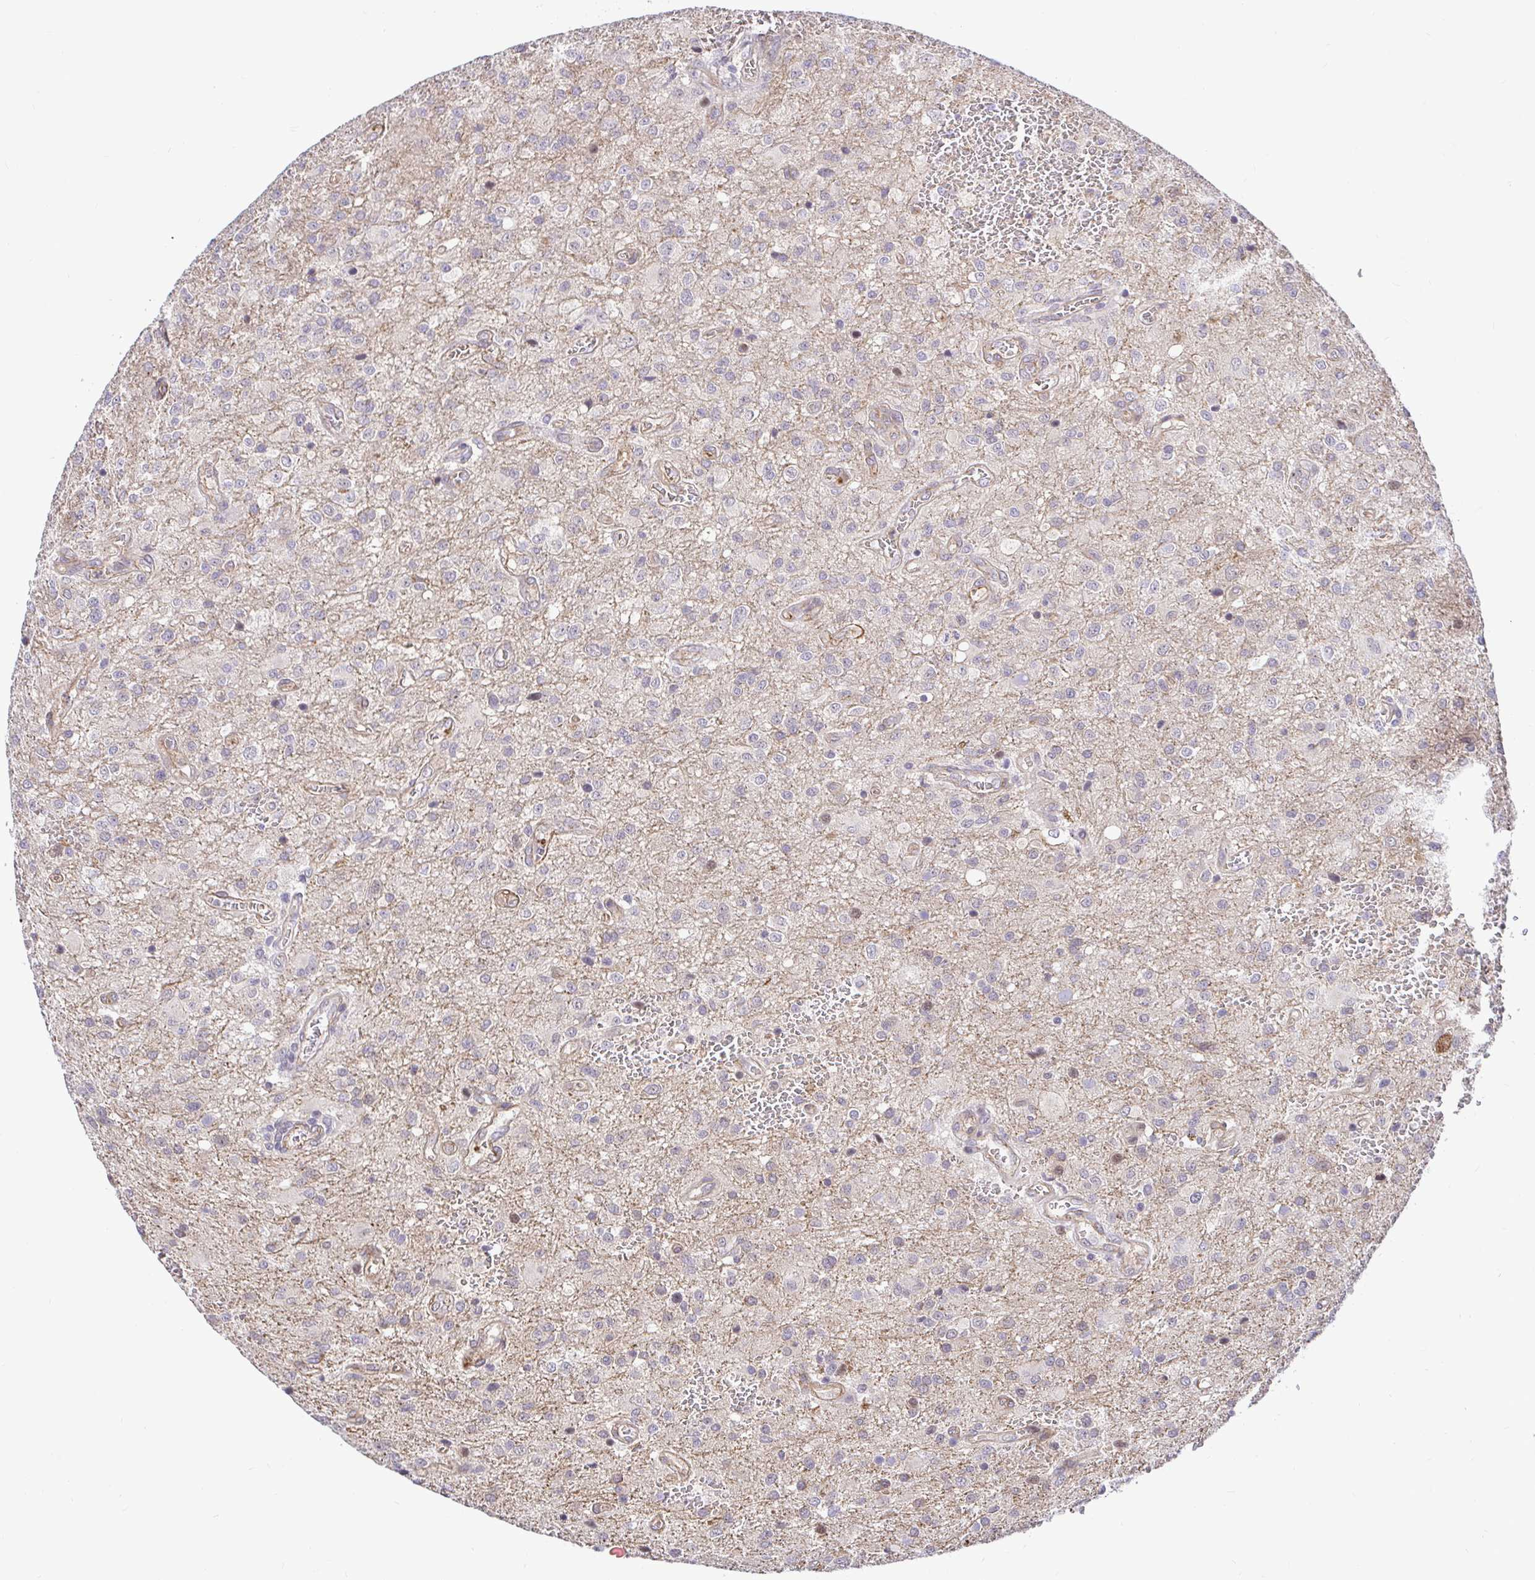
{"staining": {"intensity": "negative", "quantity": "none", "location": "none"}, "tissue": "glioma", "cell_type": "Tumor cells", "image_type": "cancer", "snomed": [{"axis": "morphology", "description": "Glioma, malignant, Low grade"}, {"axis": "topography", "description": "Brain"}], "caption": "This image is of glioma stained with immunohistochemistry (IHC) to label a protein in brown with the nuclei are counter-stained blue. There is no positivity in tumor cells.", "gene": "TRIM55", "patient": {"sex": "male", "age": 66}}